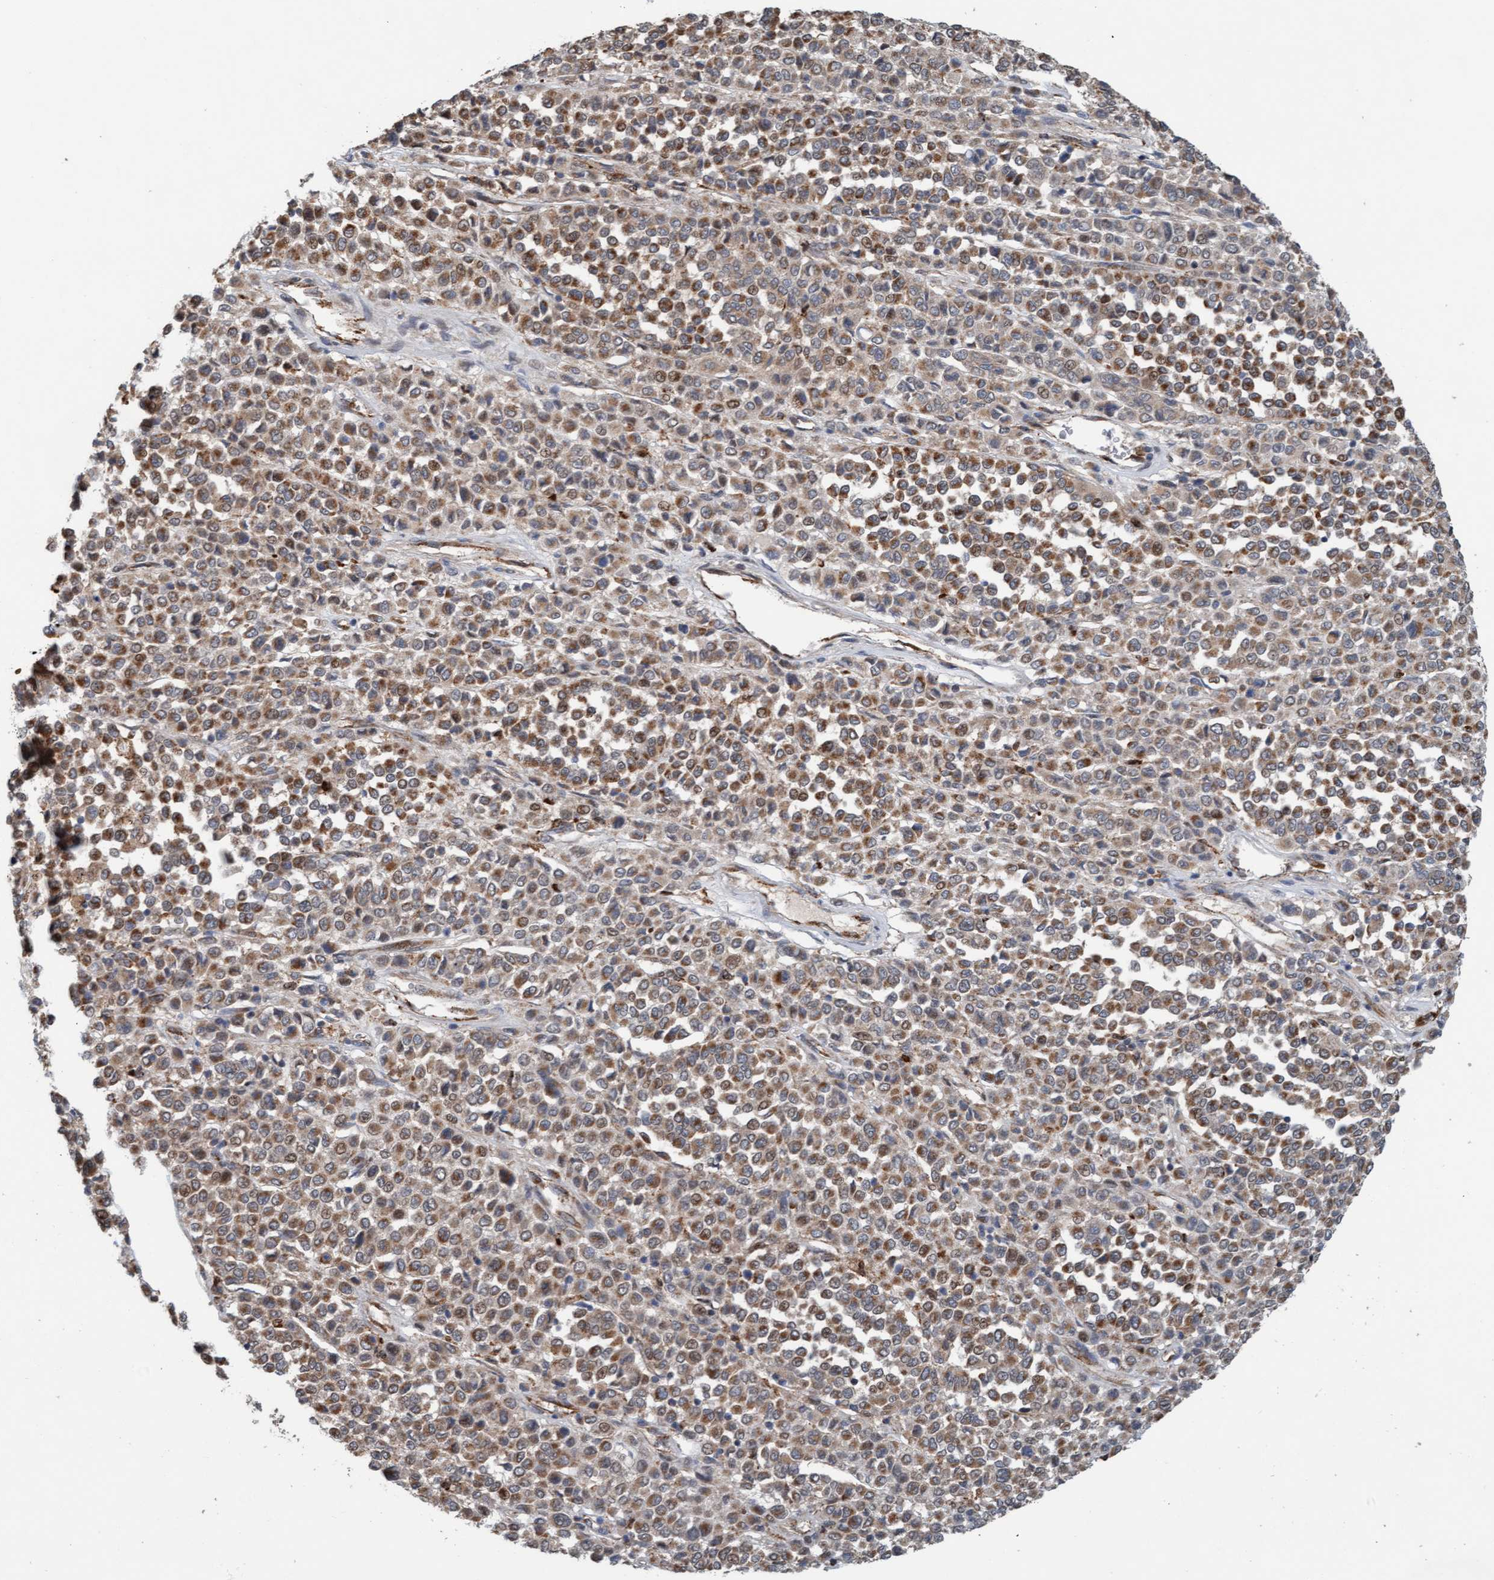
{"staining": {"intensity": "moderate", "quantity": "25%-75%", "location": "cytoplasmic/membranous"}, "tissue": "melanoma", "cell_type": "Tumor cells", "image_type": "cancer", "snomed": [{"axis": "morphology", "description": "Malignant melanoma, Metastatic site"}, {"axis": "topography", "description": "Pancreas"}], "caption": "An image of human malignant melanoma (metastatic site) stained for a protein demonstrates moderate cytoplasmic/membranous brown staining in tumor cells.", "gene": "ZNF566", "patient": {"sex": "female", "age": 30}}